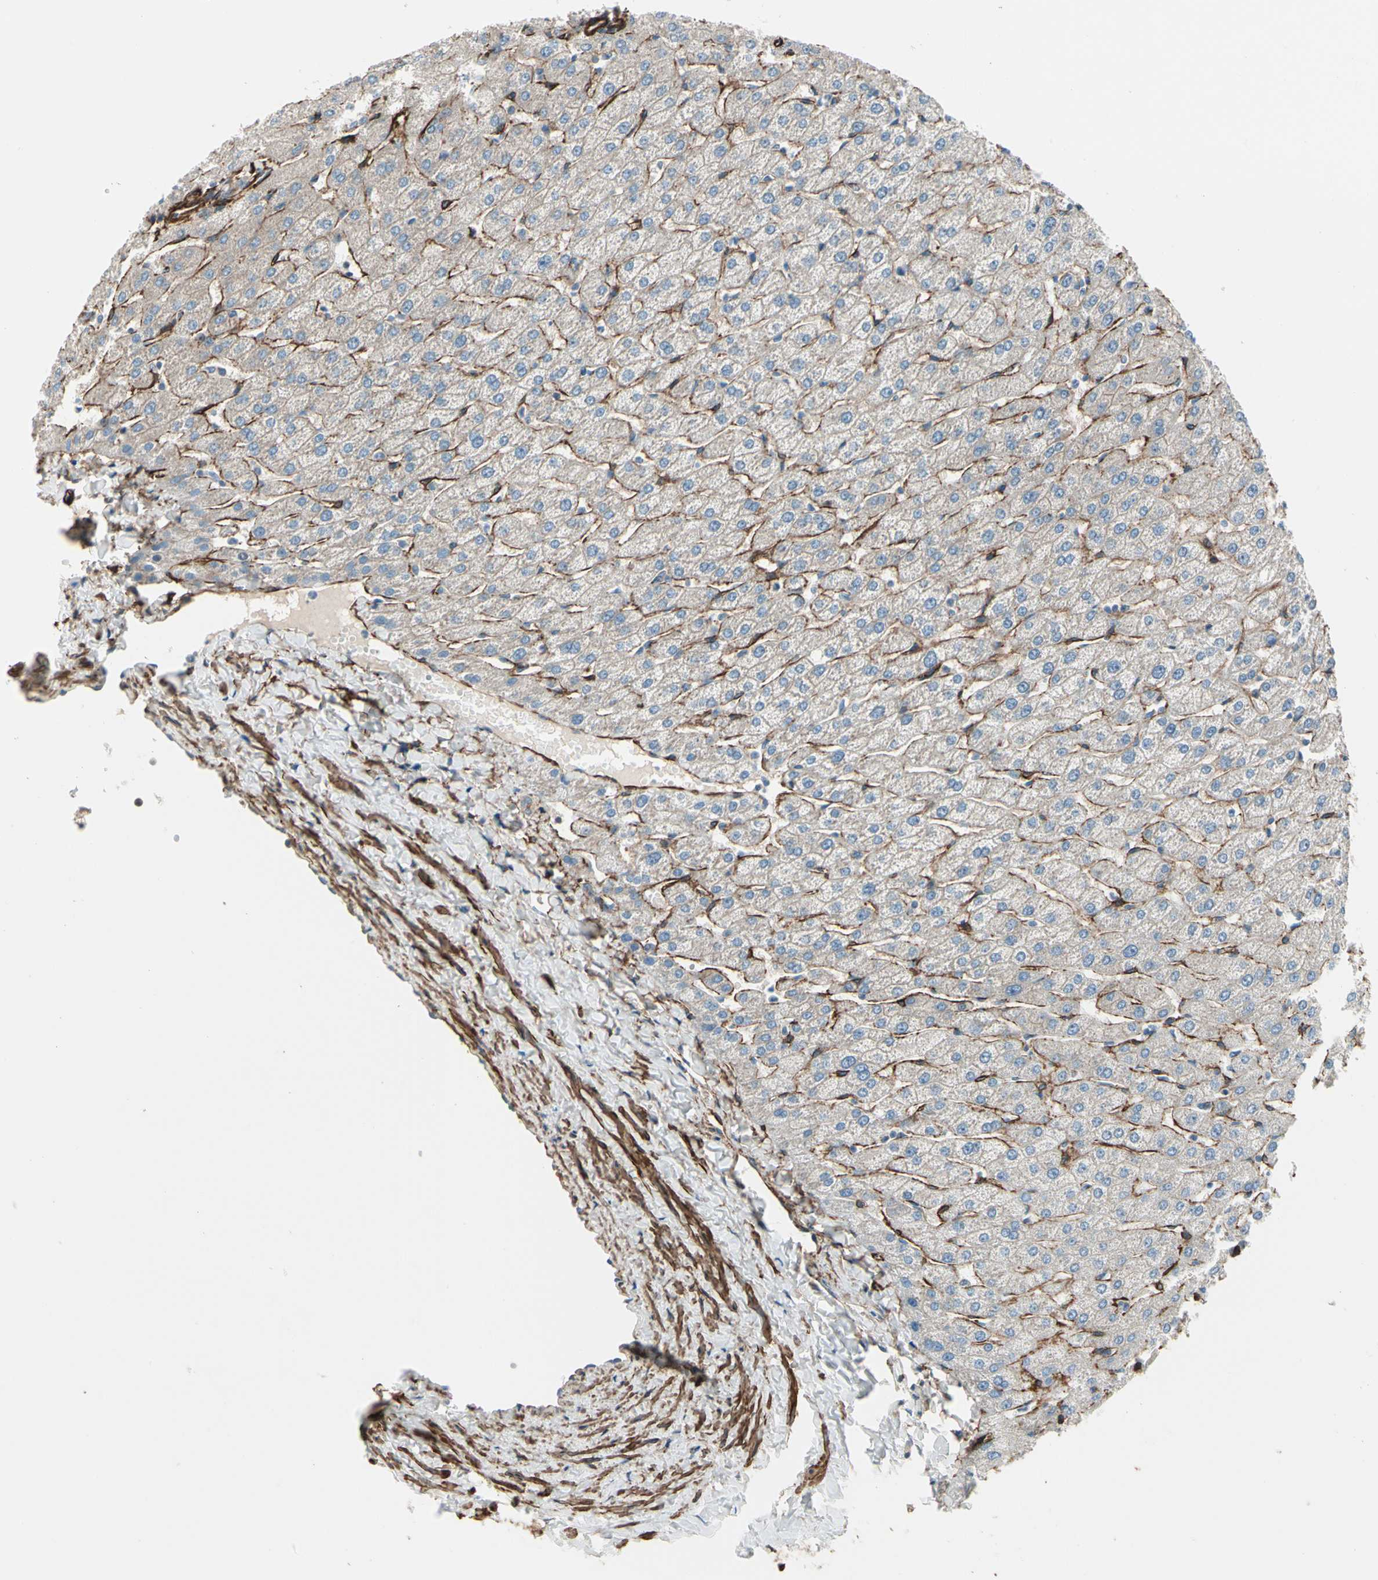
{"staining": {"intensity": "negative", "quantity": "none", "location": "none"}, "tissue": "liver", "cell_type": "Cholangiocytes", "image_type": "normal", "snomed": [{"axis": "morphology", "description": "Normal tissue, NOS"}, {"axis": "morphology", "description": "Fibrosis, NOS"}, {"axis": "topography", "description": "Liver"}], "caption": "High magnification brightfield microscopy of unremarkable liver stained with DAB (3,3'-diaminobenzidine) (brown) and counterstained with hematoxylin (blue): cholangiocytes show no significant positivity.", "gene": "CALD1", "patient": {"sex": "female", "age": 29}}